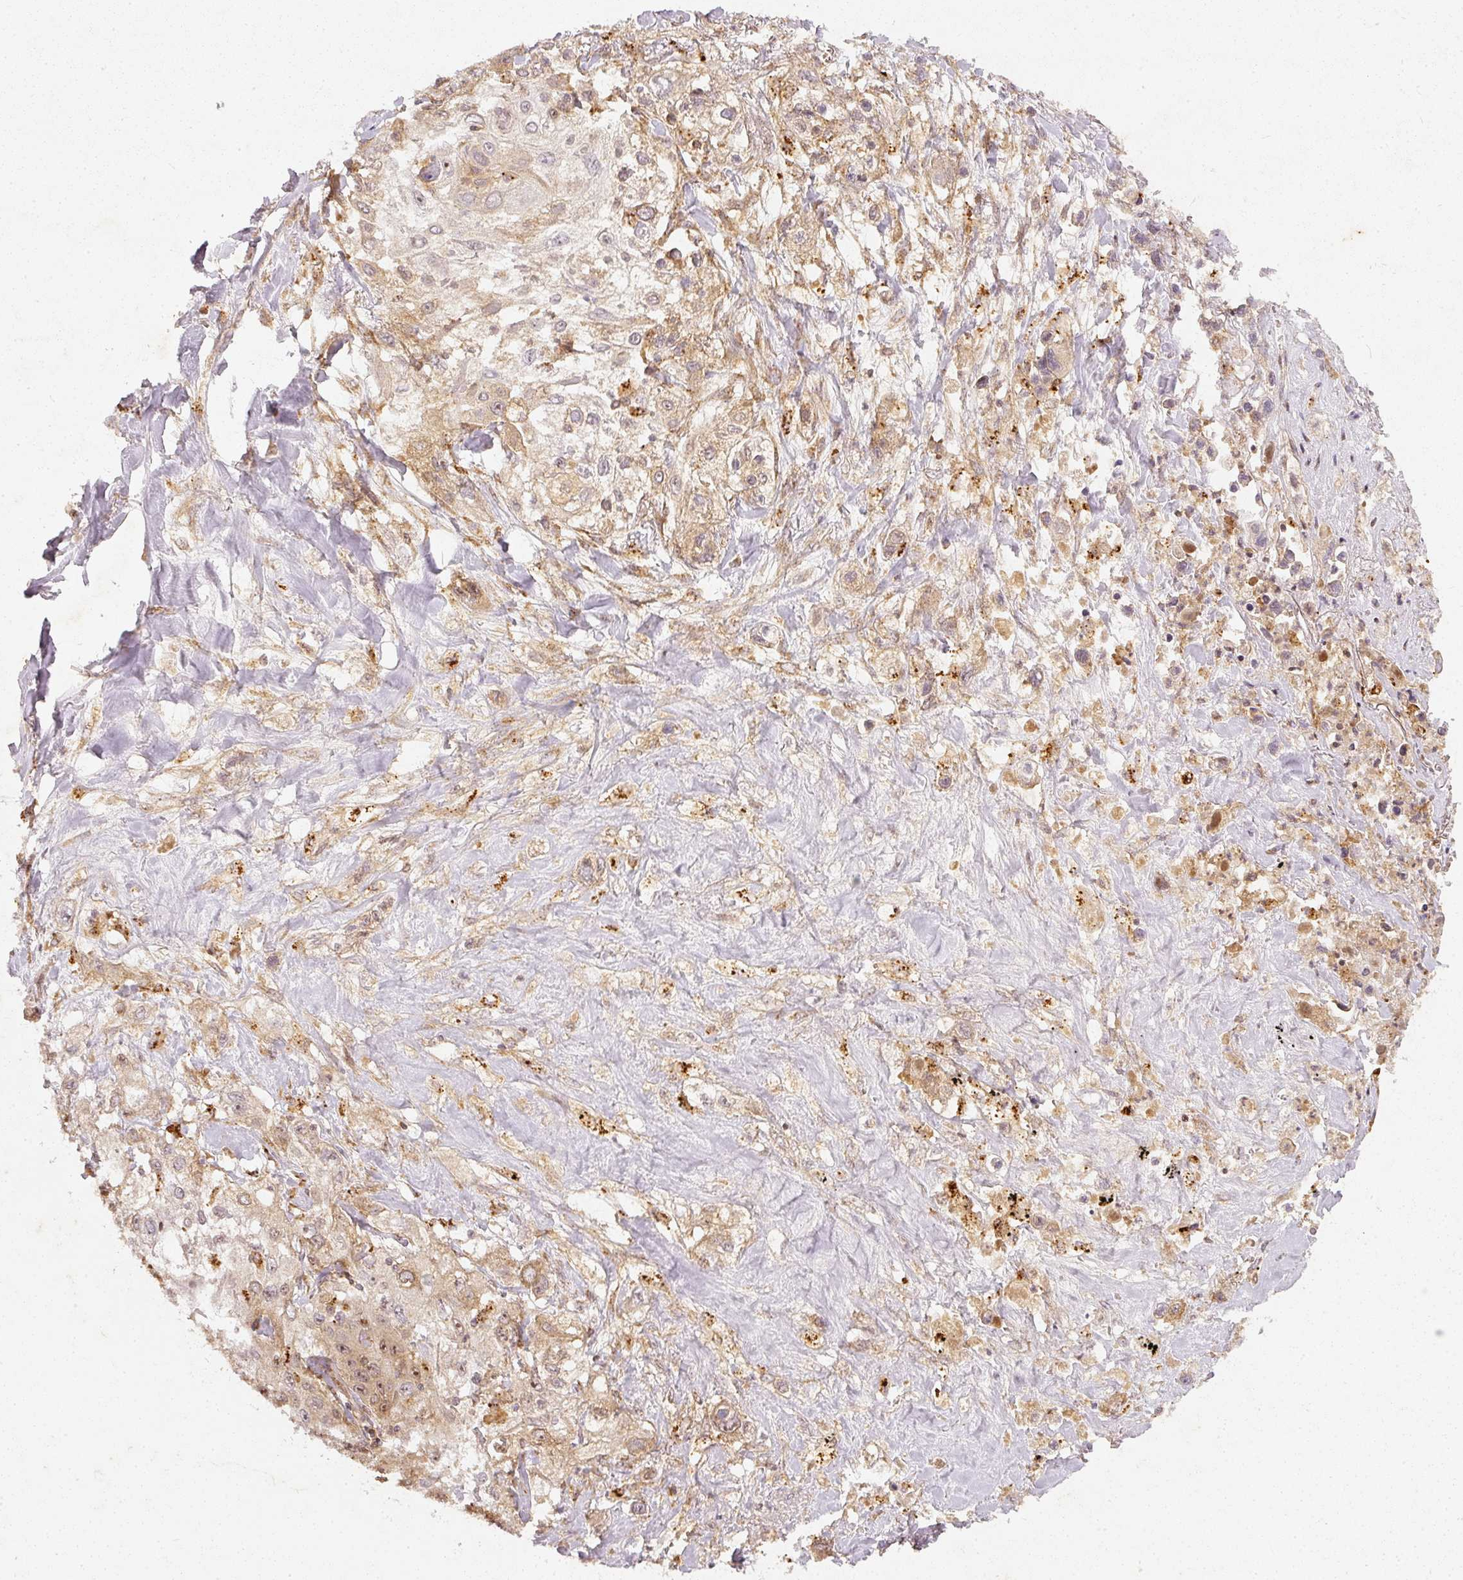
{"staining": {"intensity": "weak", "quantity": "25%-75%", "location": "nuclear"}, "tissue": "lung cancer", "cell_type": "Tumor cells", "image_type": "cancer", "snomed": [{"axis": "morphology", "description": "Squamous cell carcinoma, NOS"}, {"axis": "topography", "description": "Lung"}], "caption": "Immunohistochemical staining of human squamous cell carcinoma (lung) reveals weak nuclear protein positivity in approximately 25%-75% of tumor cells. The staining was performed using DAB (3,3'-diaminobenzidine), with brown indicating positive protein expression. Nuclei are stained blue with hematoxylin.", "gene": "ZNF580", "patient": {"sex": "female", "age": 69}}